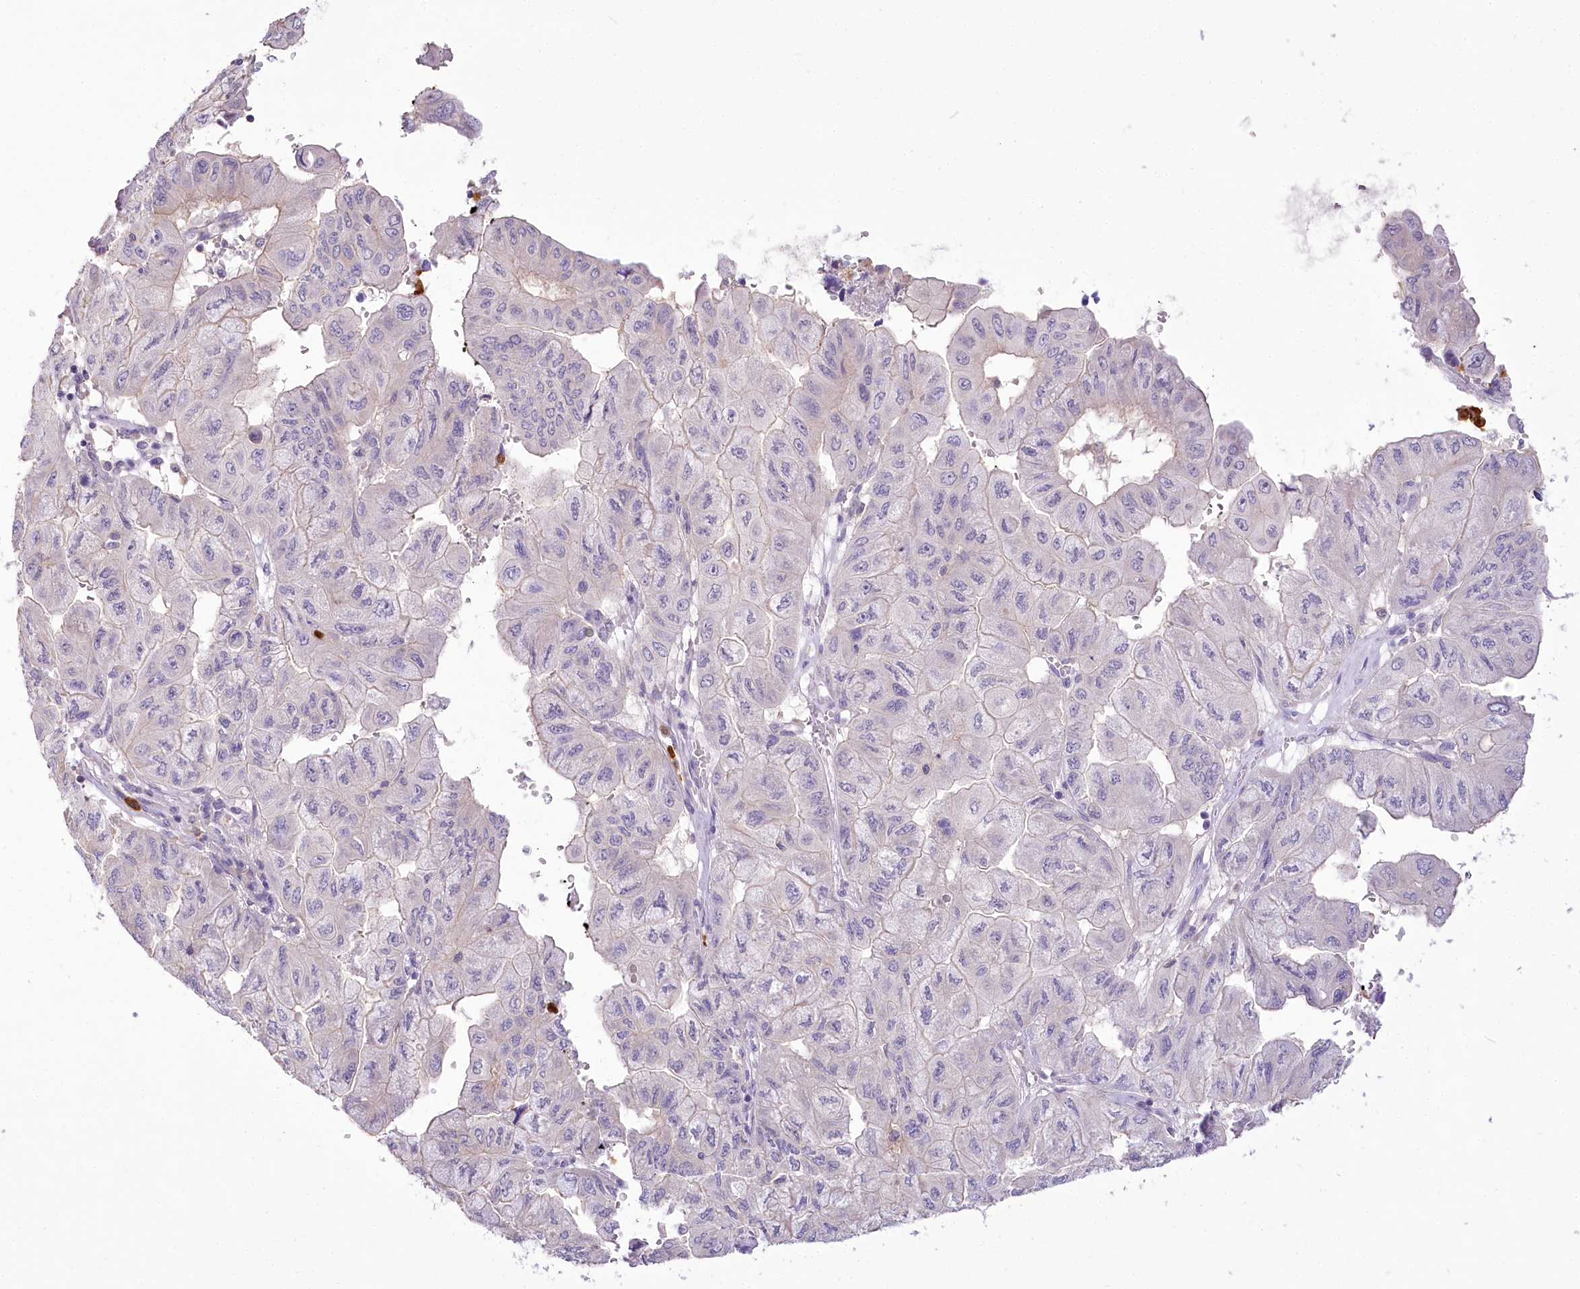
{"staining": {"intensity": "negative", "quantity": "none", "location": "none"}, "tissue": "pancreatic cancer", "cell_type": "Tumor cells", "image_type": "cancer", "snomed": [{"axis": "morphology", "description": "Adenocarcinoma, NOS"}, {"axis": "topography", "description": "Pancreas"}], "caption": "This is an immunohistochemistry micrograph of human adenocarcinoma (pancreatic). There is no positivity in tumor cells.", "gene": "DPYD", "patient": {"sex": "male", "age": 51}}